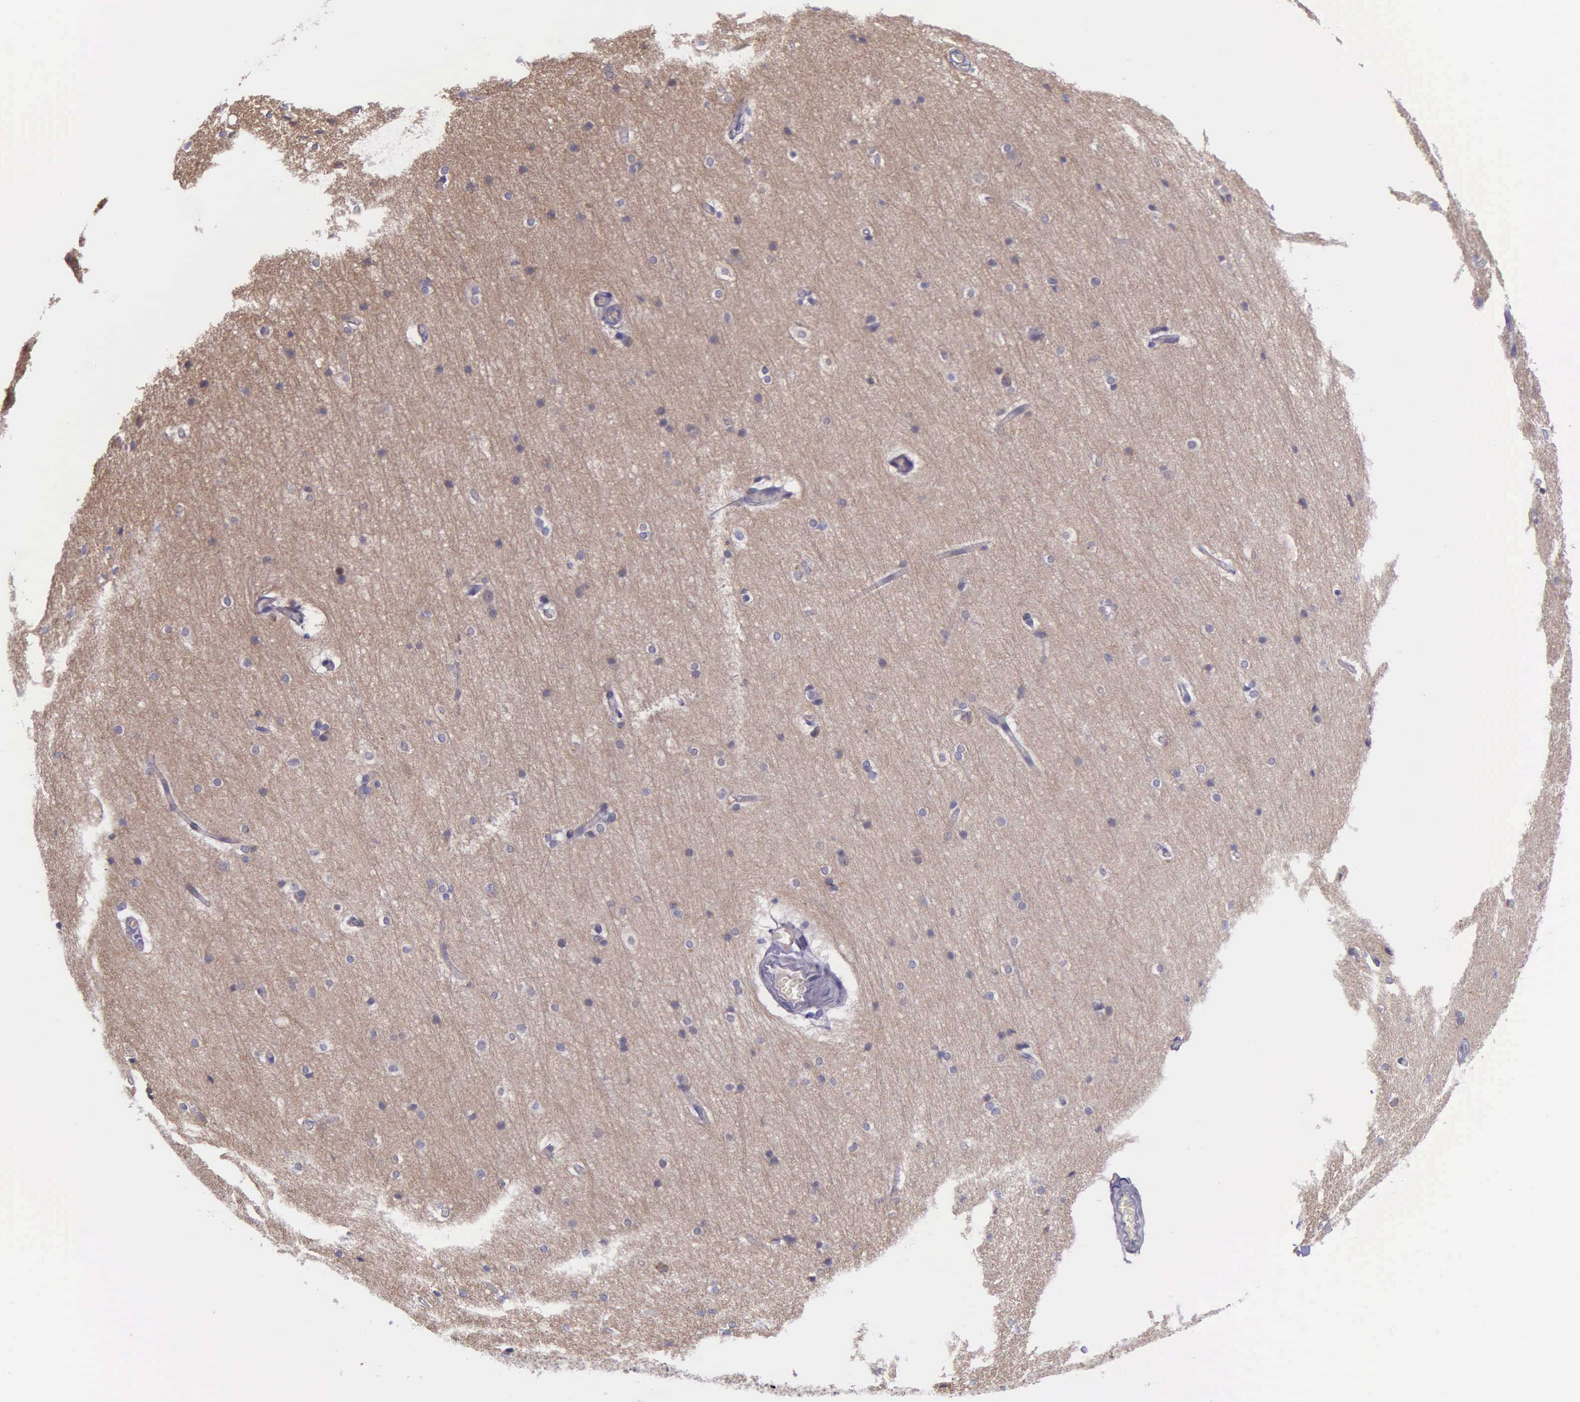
{"staining": {"intensity": "negative", "quantity": "none", "location": "none"}, "tissue": "cerebral cortex", "cell_type": "Endothelial cells", "image_type": "normal", "snomed": [{"axis": "morphology", "description": "Normal tissue, NOS"}, {"axis": "topography", "description": "Cerebral cortex"}, {"axis": "topography", "description": "Hippocampus"}], "caption": "A micrograph of cerebral cortex stained for a protein reveals no brown staining in endothelial cells. (DAB immunohistochemistry (IHC), high magnification).", "gene": "ZC3H12B", "patient": {"sex": "female", "age": 19}}